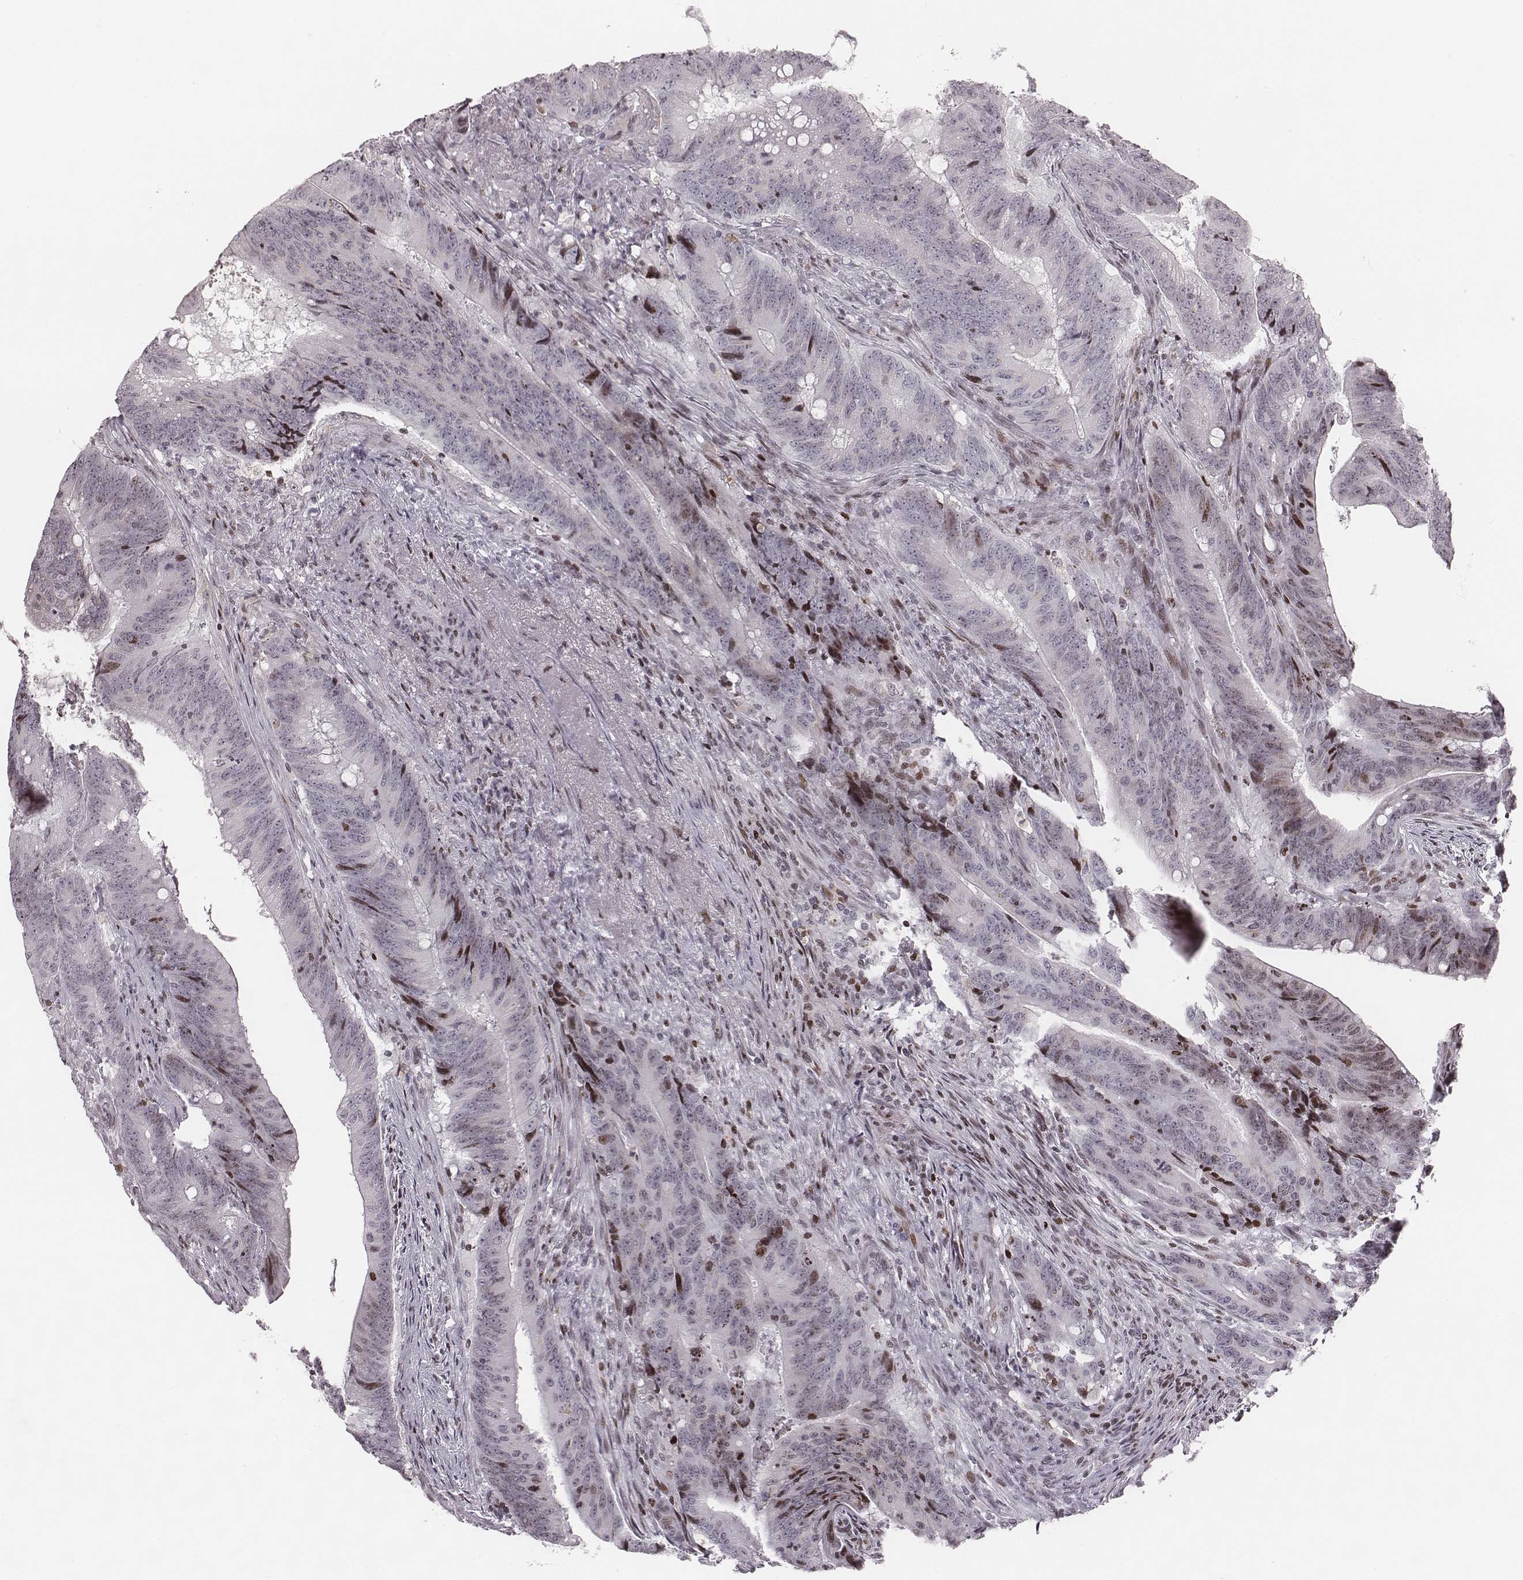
{"staining": {"intensity": "weak", "quantity": "<25%", "location": "nuclear"}, "tissue": "colorectal cancer", "cell_type": "Tumor cells", "image_type": "cancer", "snomed": [{"axis": "morphology", "description": "Adenocarcinoma, NOS"}, {"axis": "topography", "description": "Colon"}], "caption": "Immunohistochemistry (IHC) image of neoplastic tissue: human colorectal adenocarcinoma stained with DAB exhibits no significant protein positivity in tumor cells. The staining is performed using DAB (3,3'-diaminobenzidine) brown chromogen with nuclei counter-stained in using hematoxylin.", "gene": "NDC1", "patient": {"sex": "female", "age": 87}}